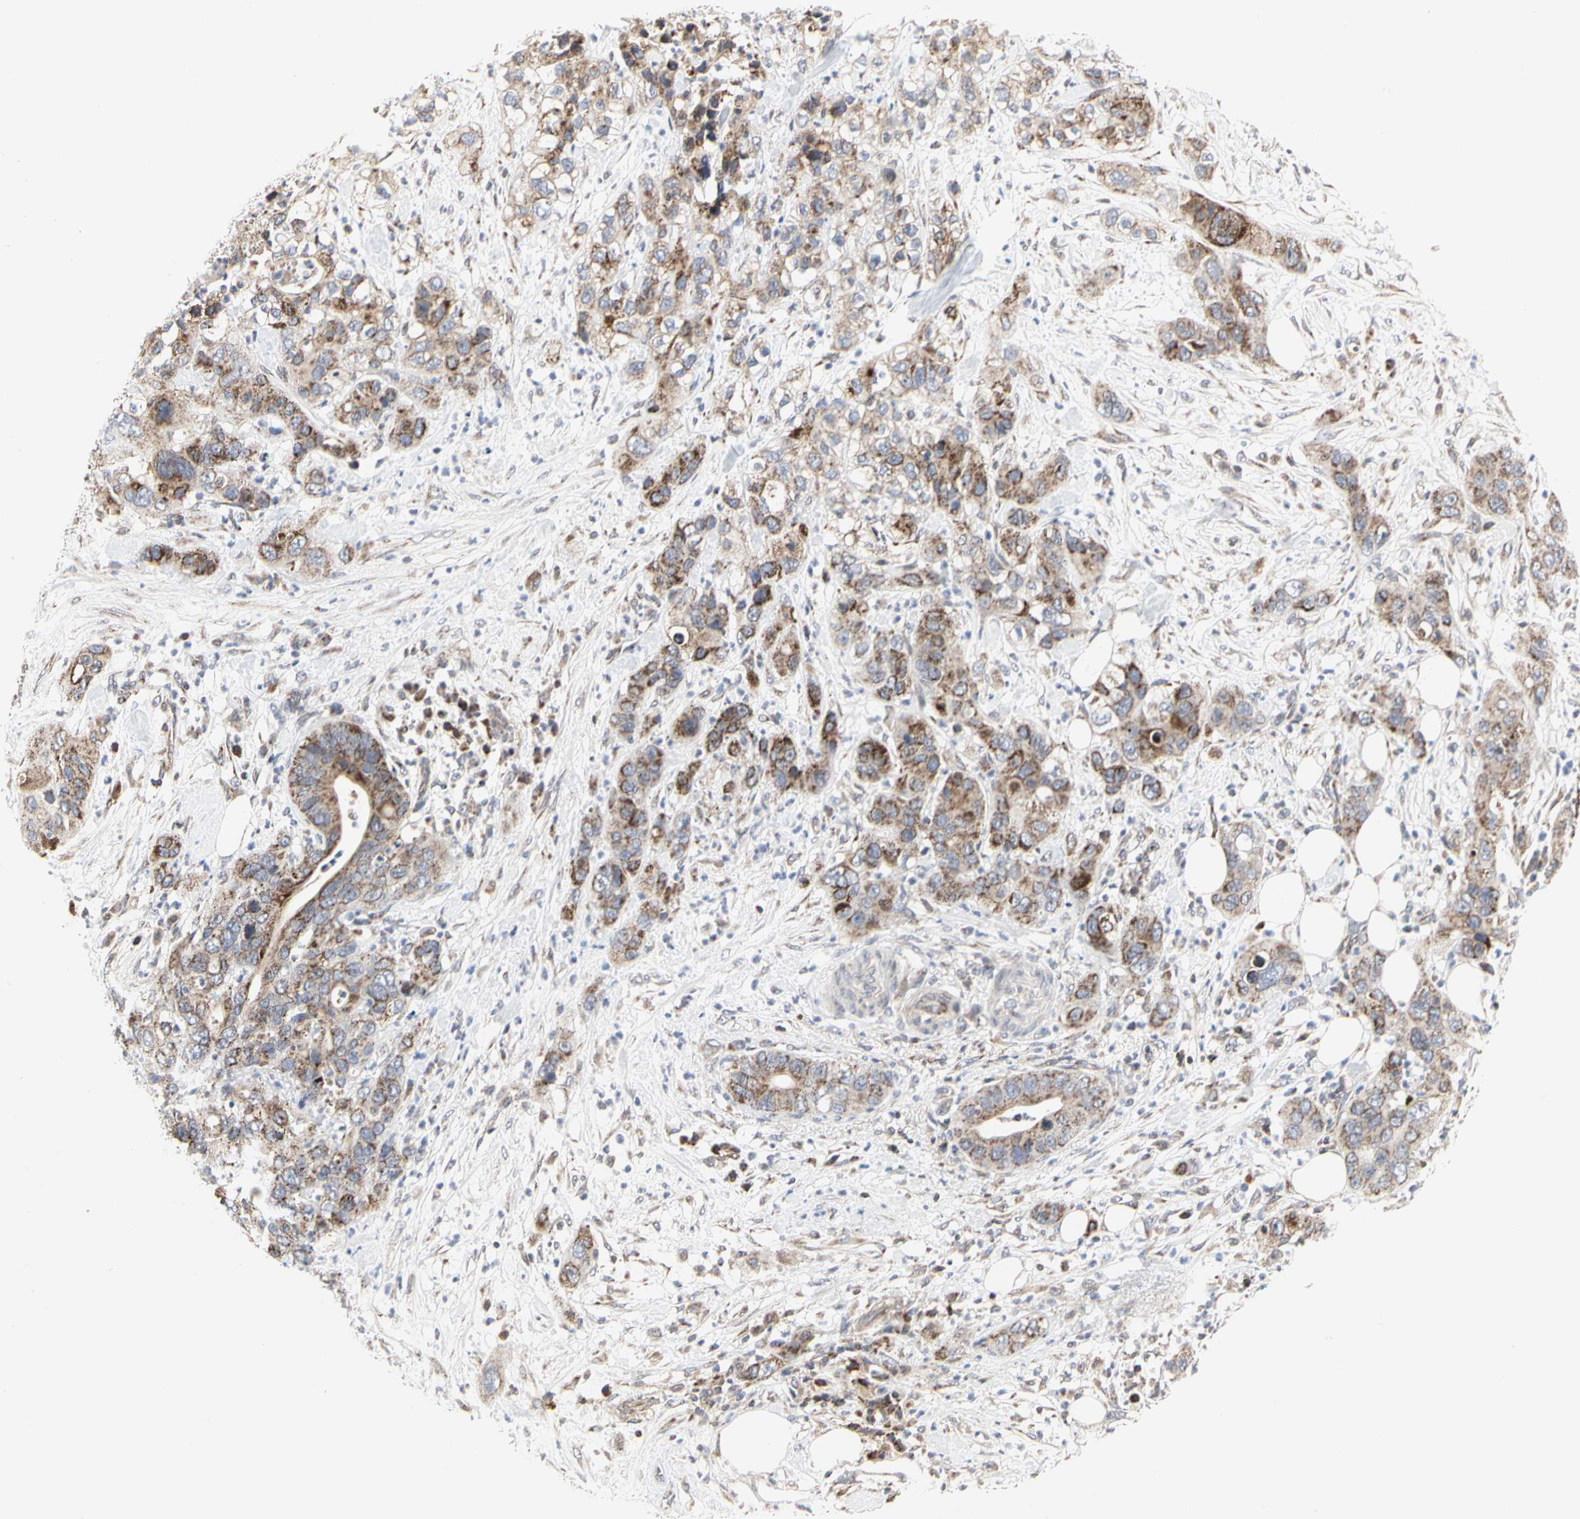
{"staining": {"intensity": "moderate", "quantity": ">75%", "location": "cytoplasmic/membranous"}, "tissue": "pancreatic cancer", "cell_type": "Tumor cells", "image_type": "cancer", "snomed": [{"axis": "morphology", "description": "Adenocarcinoma, NOS"}, {"axis": "topography", "description": "Pancreas"}], "caption": "A medium amount of moderate cytoplasmic/membranous staining is present in about >75% of tumor cells in pancreatic adenocarcinoma tissue. The protein of interest is shown in brown color, while the nuclei are stained blue.", "gene": "TSKU", "patient": {"sex": "female", "age": 71}}